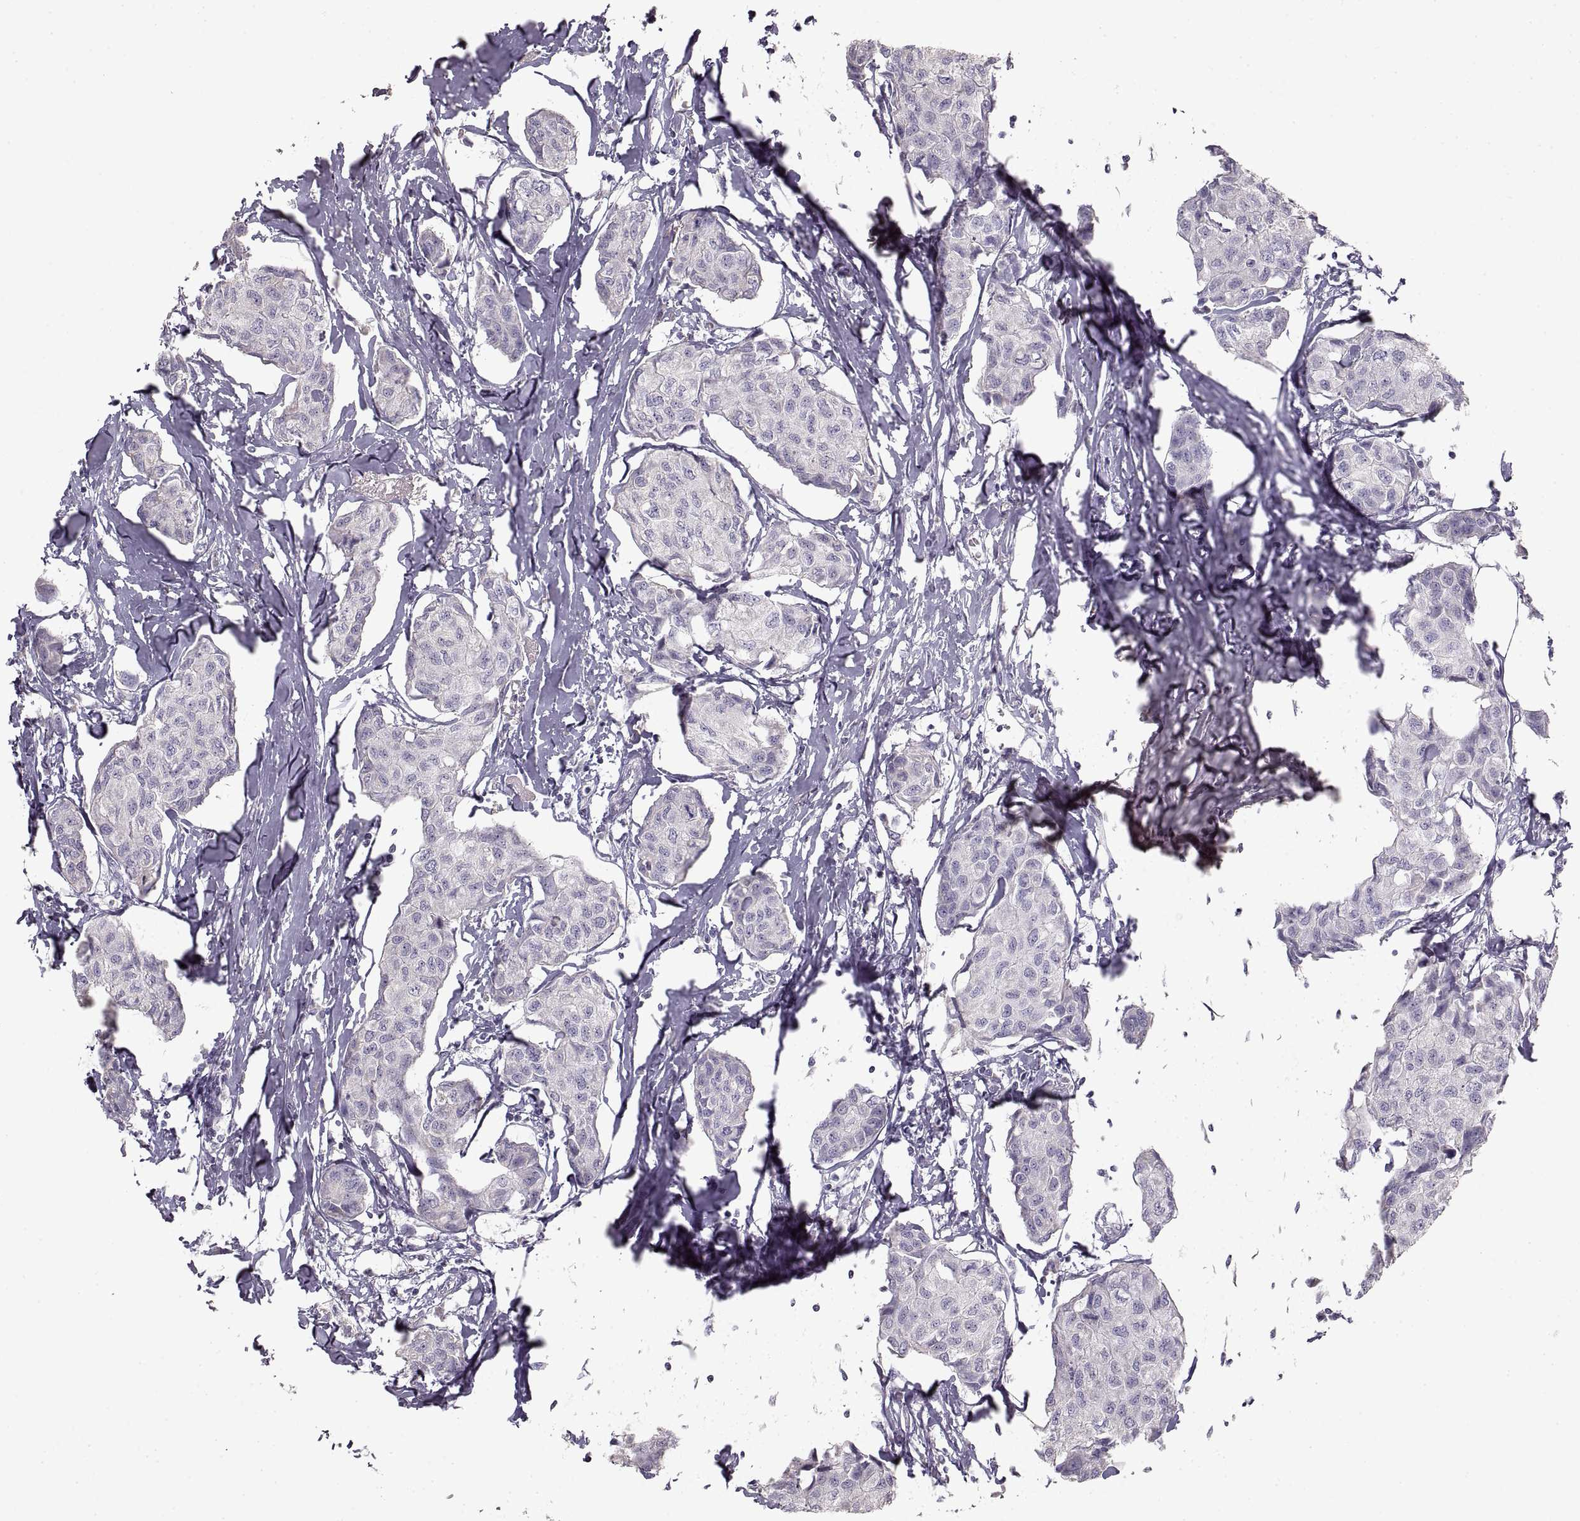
{"staining": {"intensity": "negative", "quantity": "none", "location": "none"}, "tissue": "breast cancer", "cell_type": "Tumor cells", "image_type": "cancer", "snomed": [{"axis": "morphology", "description": "Duct carcinoma"}, {"axis": "topography", "description": "Breast"}], "caption": "This is a histopathology image of IHC staining of invasive ductal carcinoma (breast), which shows no staining in tumor cells.", "gene": "ZP3", "patient": {"sex": "female", "age": 80}}